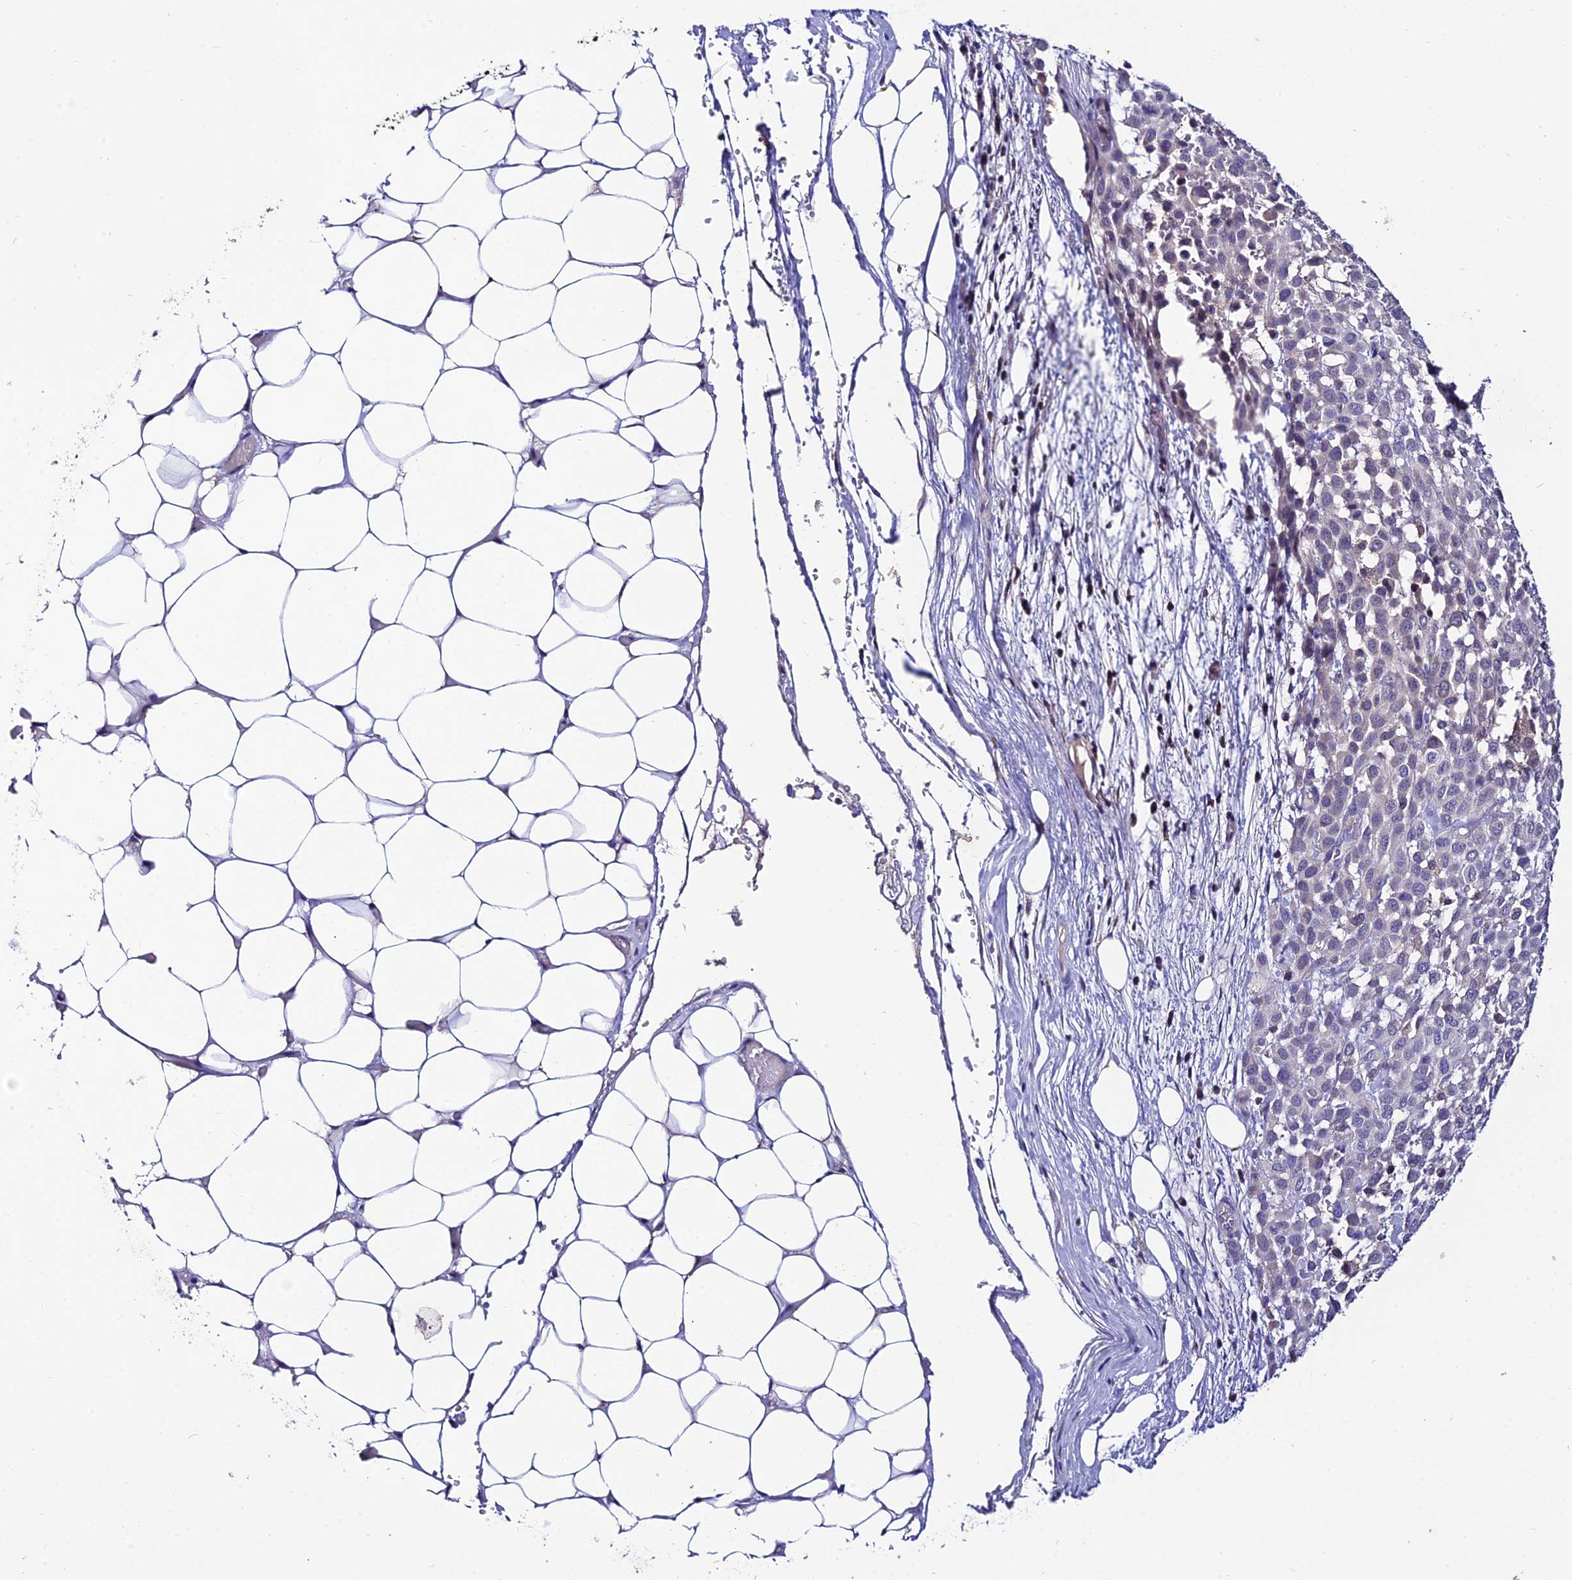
{"staining": {"intensity": "negative", "quantity": "none", "location": "none"}, "tissue": "melanoma", "cell_type": "Tumor cells", "image_type": "cancer", "snomed": [{"axis": "morphology", "description": "Malignant melanoma, Metastatic site"}, {"axis": "topography", "description": "Skin"}], "caption": "IHC micrograph of human melanoma stained for a protein (brown), which displays no expression in tumor cells.", "gene": "LGALS7", "patient": {"sex": "female", "age": 81}}